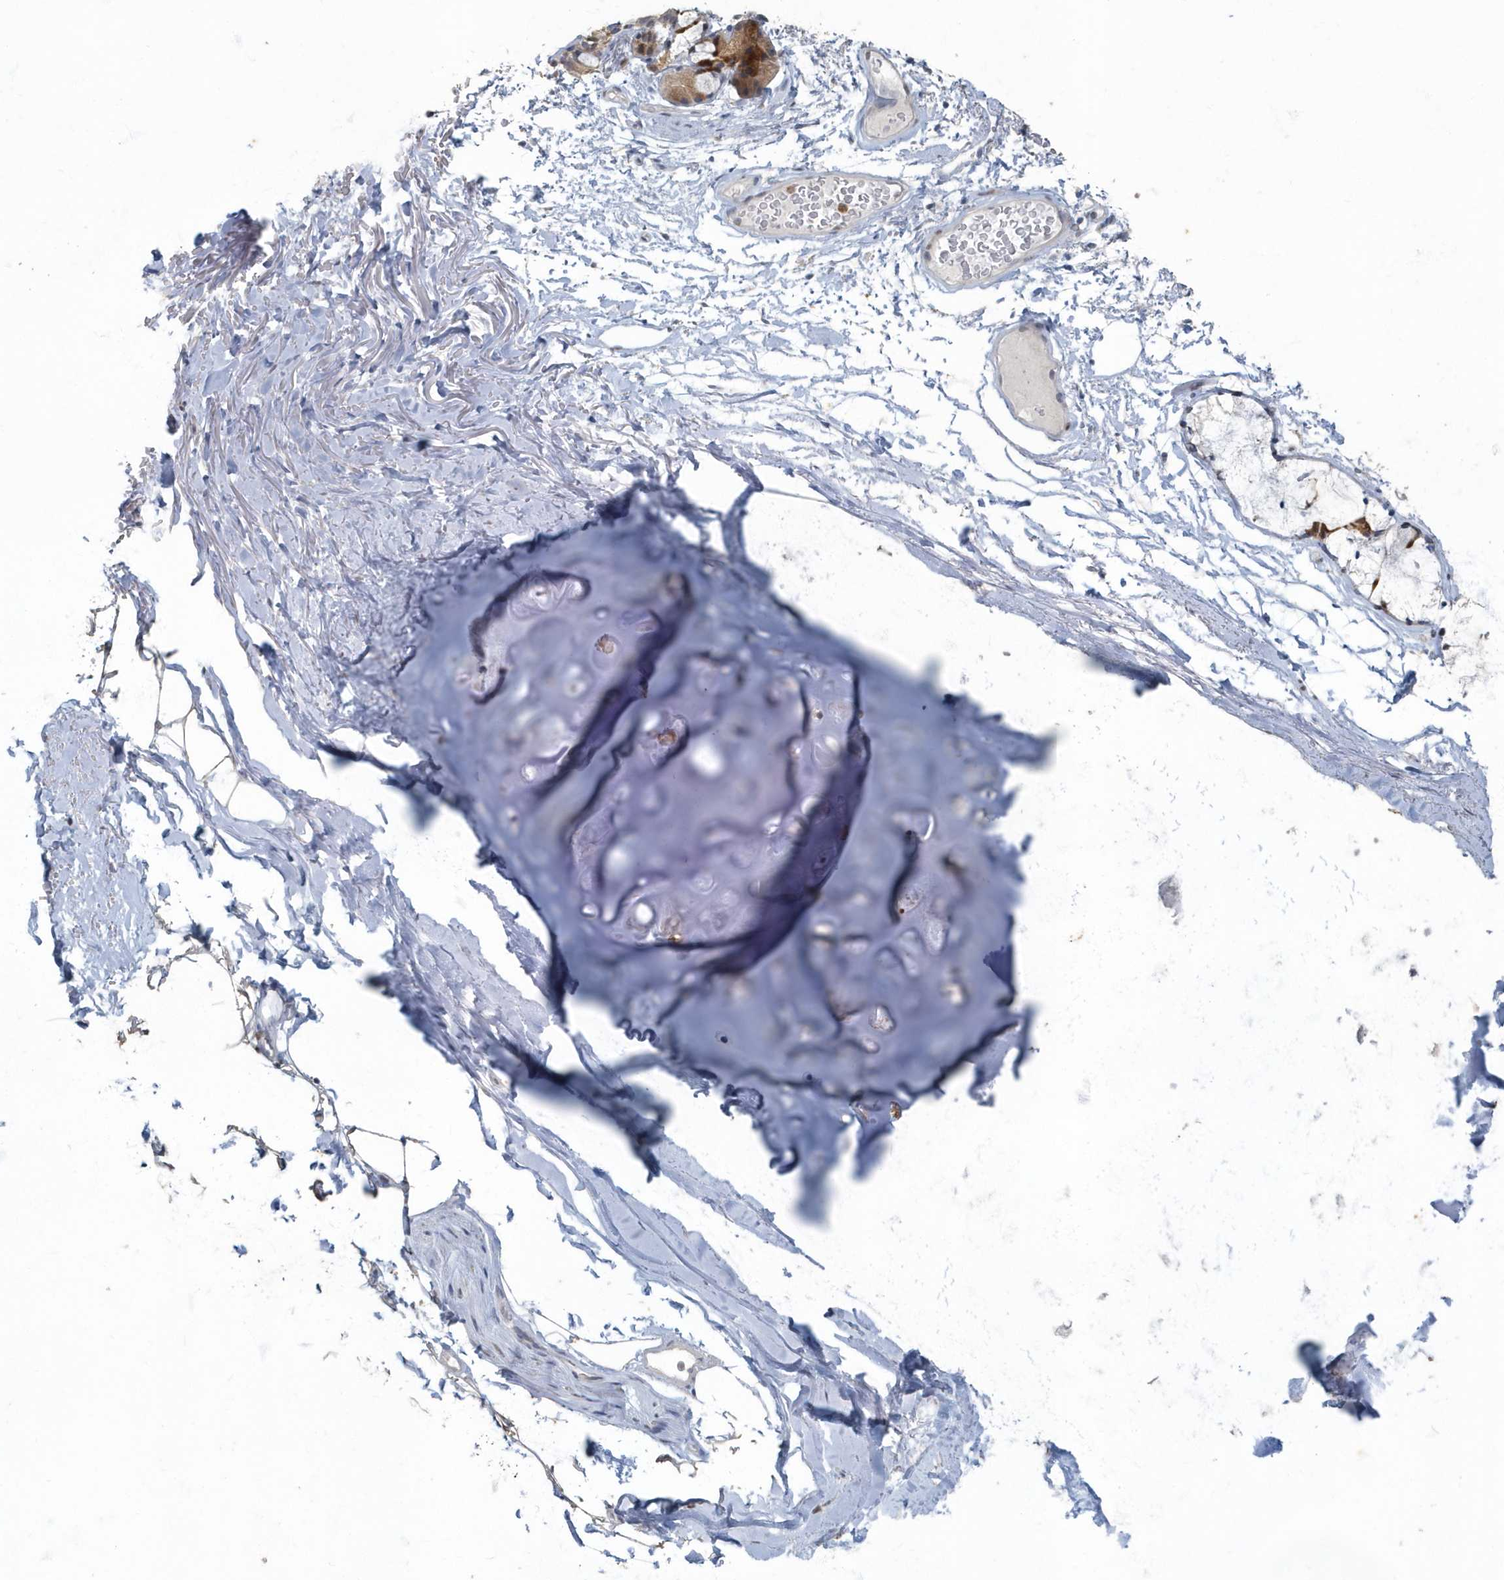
{"staining": {"intensity": "weak", "quantity": "25%-75%", "location": "cytoplasmic/membranous"}, "tissue": "adipose tissue", "cell_type": "Adipocytes", "image_type": "normal", "snomed": [{"axis": "morphology", "description": "Normal tissue, NOS"}, {"axis": "topography", "description": "Cartilage tissue"}, {"axis": "topography", "description": "Bronchus"}], "caption": "This photomicrograph demonstrates immunohistochemistry staining of benign adipose tissue, with low weak cytoplasmic/membranous staining in approximately 25%-75% of adipocytes.", "gene": "MYOT", "patient": {"sex": "female", "age": 73}}